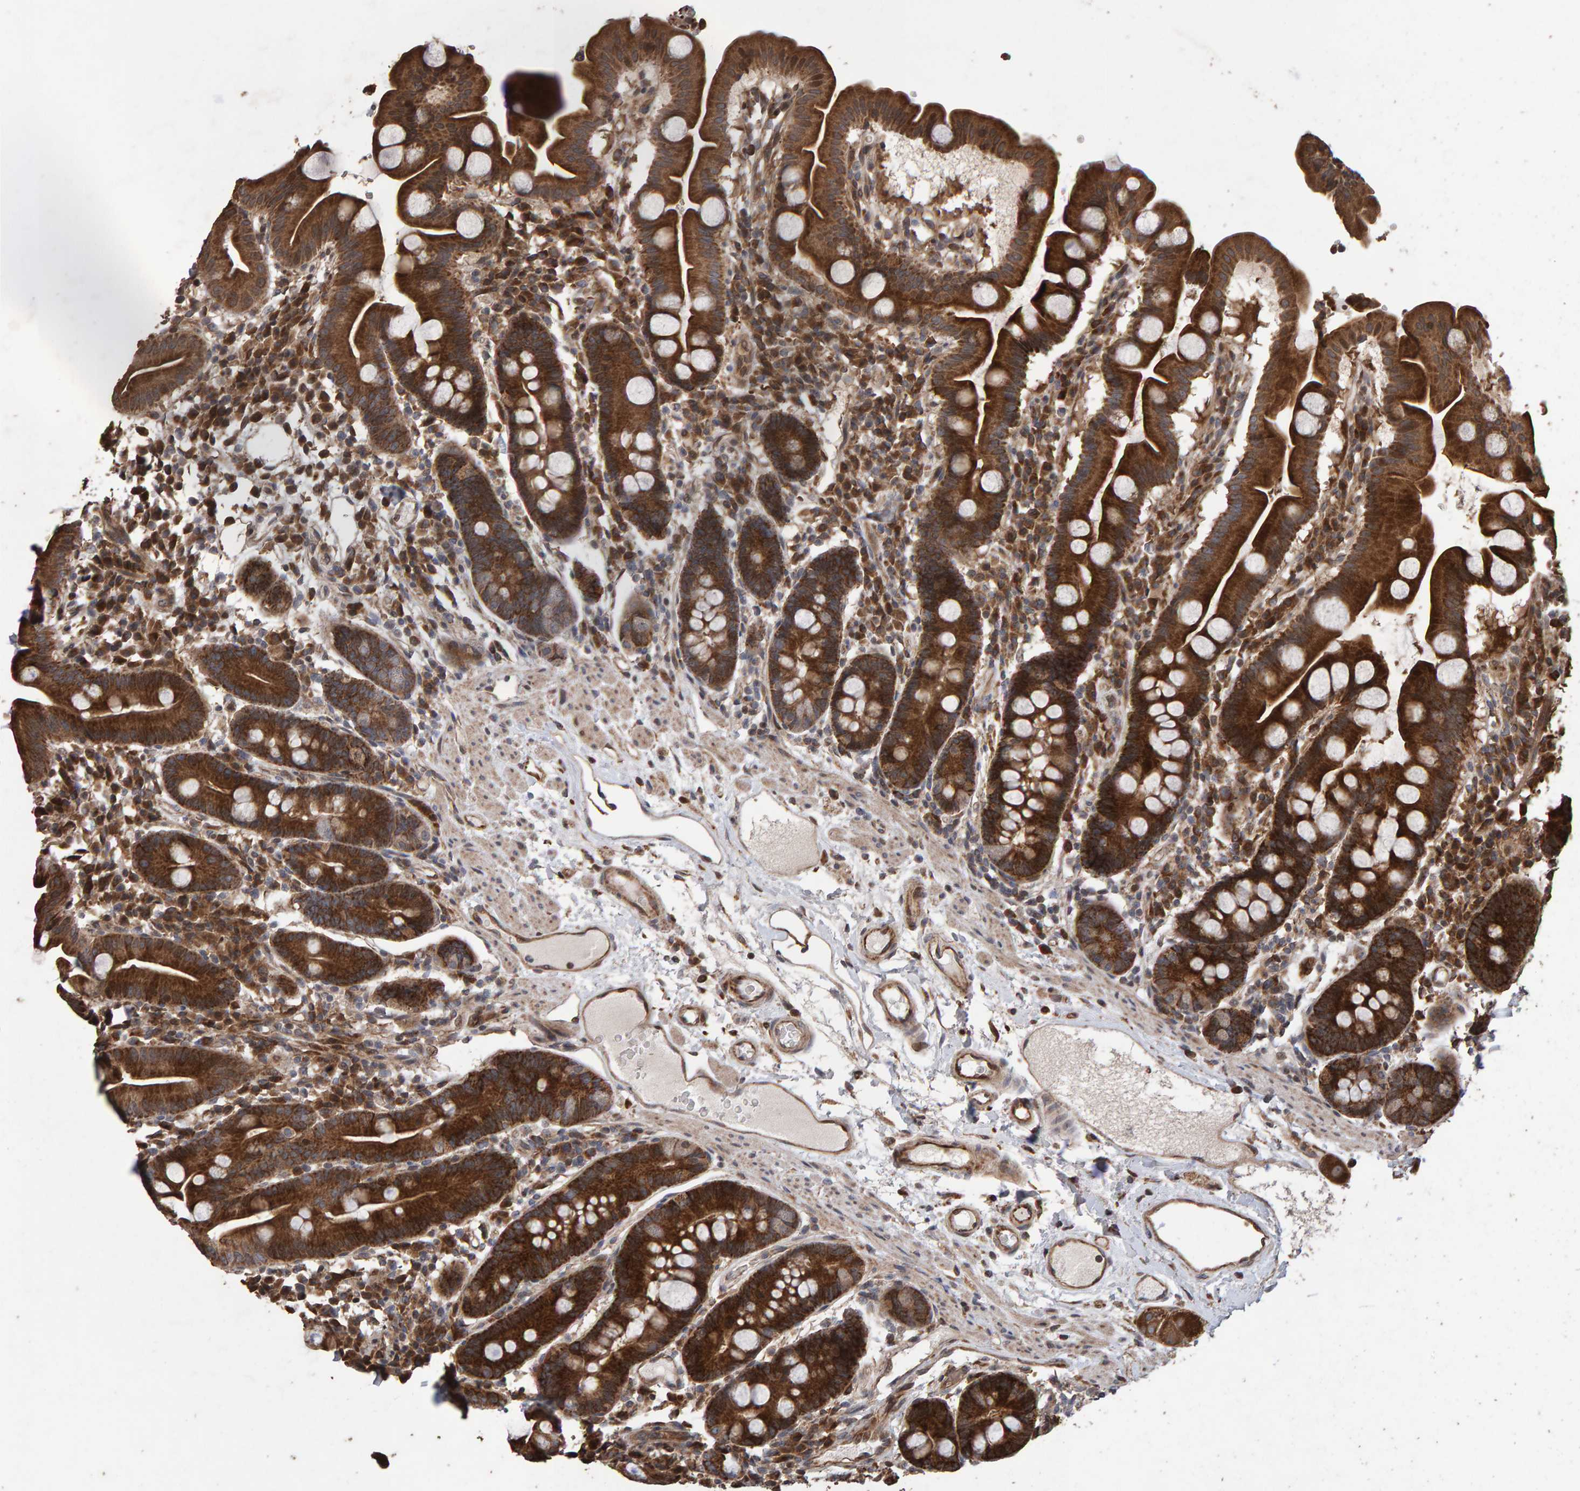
{"staining": {"intensity": "strong", "quantity": ">75%", "location": "cytoplasmic/membranous"}, "tissue": "duodenum", "cell_type": "Glandular cells", "image_type": "normal", "snomed": [{"axis": "morphology", "description": "Normal tissue, NOS"}, {"axis": "topography", "description": "Duodenum"}], "caption": "Brown immunohistochemical staining in benign human duodenum exhibits strong cytoplasmic/membranous expression in about >75% of glandular cells. The protein is stained brown, and the nuclei are stained in blue (DAB (3,3'-diaminobenzidine) IHC with brightfield microscopy, high magnification).", "gene": "OSBP2", "patient": {"sex": "male", "age": 50}}